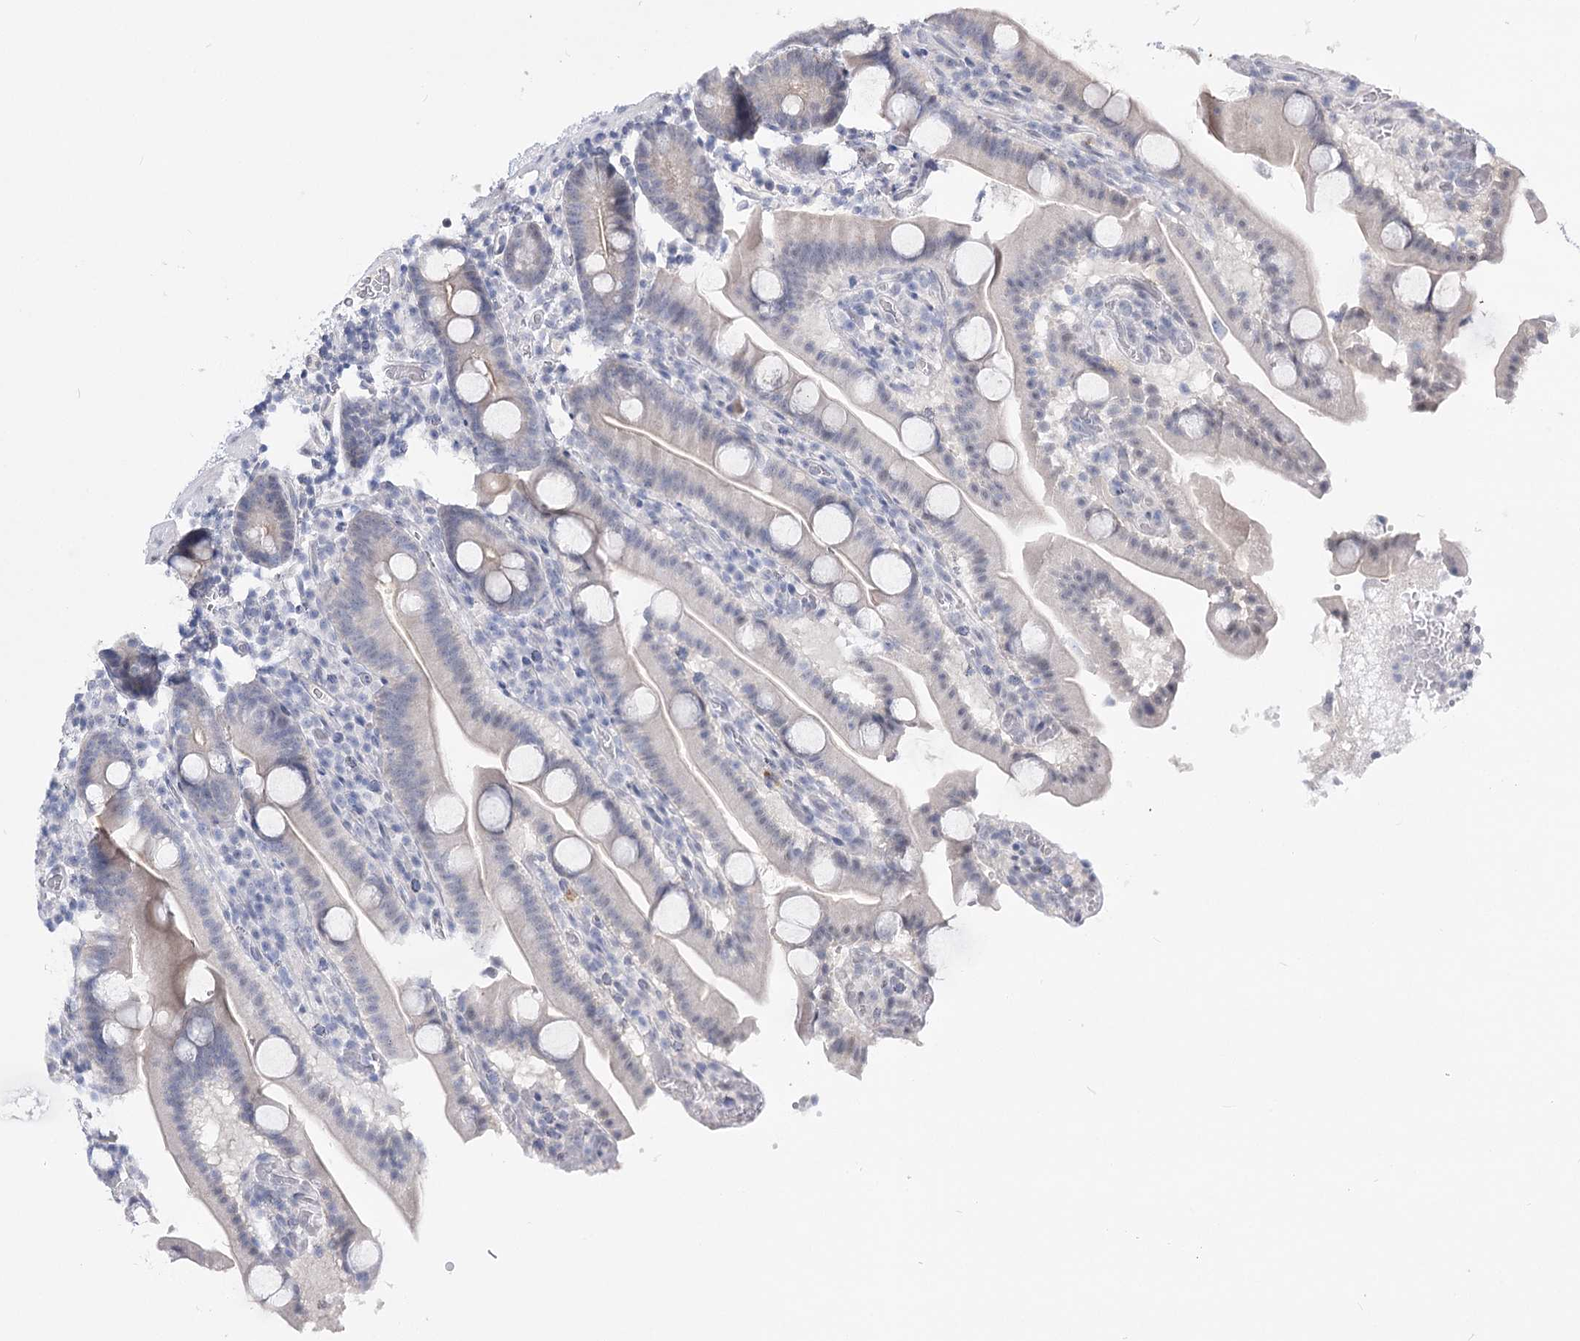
{"staining": {"intensity": "negative", "quantity": "none", "location": "none"}, "tissue": "duodenum", "cell_type": "Glandular cells", "image_type": "normal", "snomed": [{"axis": "morphology", "description": "Normal tissue, NOS"}, {"axis": "topography", "description": "Duodenum"}], "caption": "This is a photomicrograph of IHC staining of benign duodenum, which shows no positivity in glandular cells.", "gene": "ATP10B", "patient": {"sex": "male", "age": 55}}